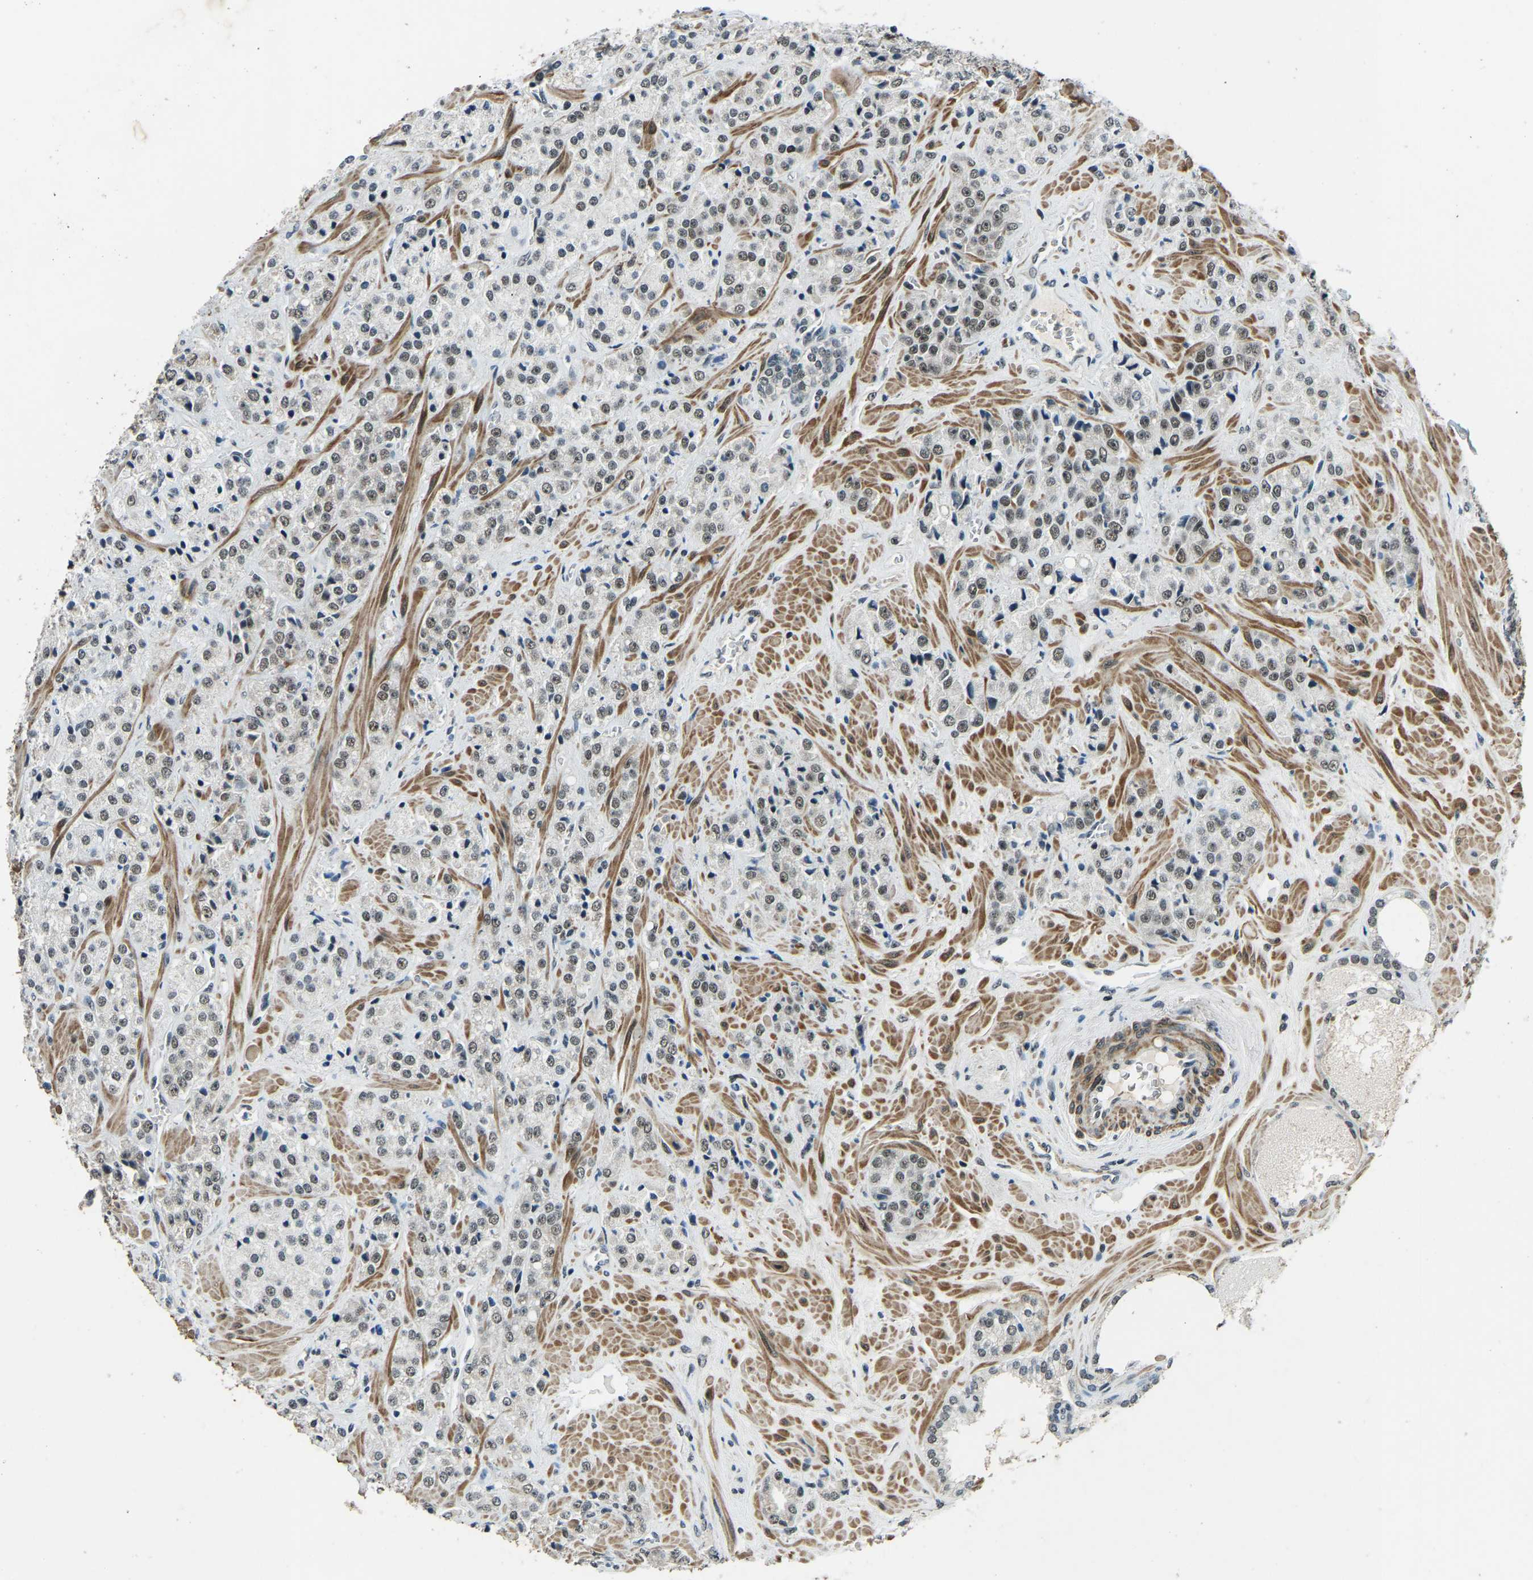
{"staining": {"intensity": "weak", "quantity": ">75%", "location": "nuclear"}, "tissue": "prostate cancer", "cell_type": "Tumor cells", "image_type": "cancer", "snomed": [{"axis": "morphology", "description": "Adenocarcinoma, High grade"}, {"axis": "topography", "description": "Prostate"}], "caption": "Approximately >75% of tumor cells in human high-grade adenocarcinoma (prostate) exhibit weak nuclear protein expression as visualized by brown immunohistochemical staining.", "gene": "PRCC", "patient": {"sex": "male", "age": 64}}